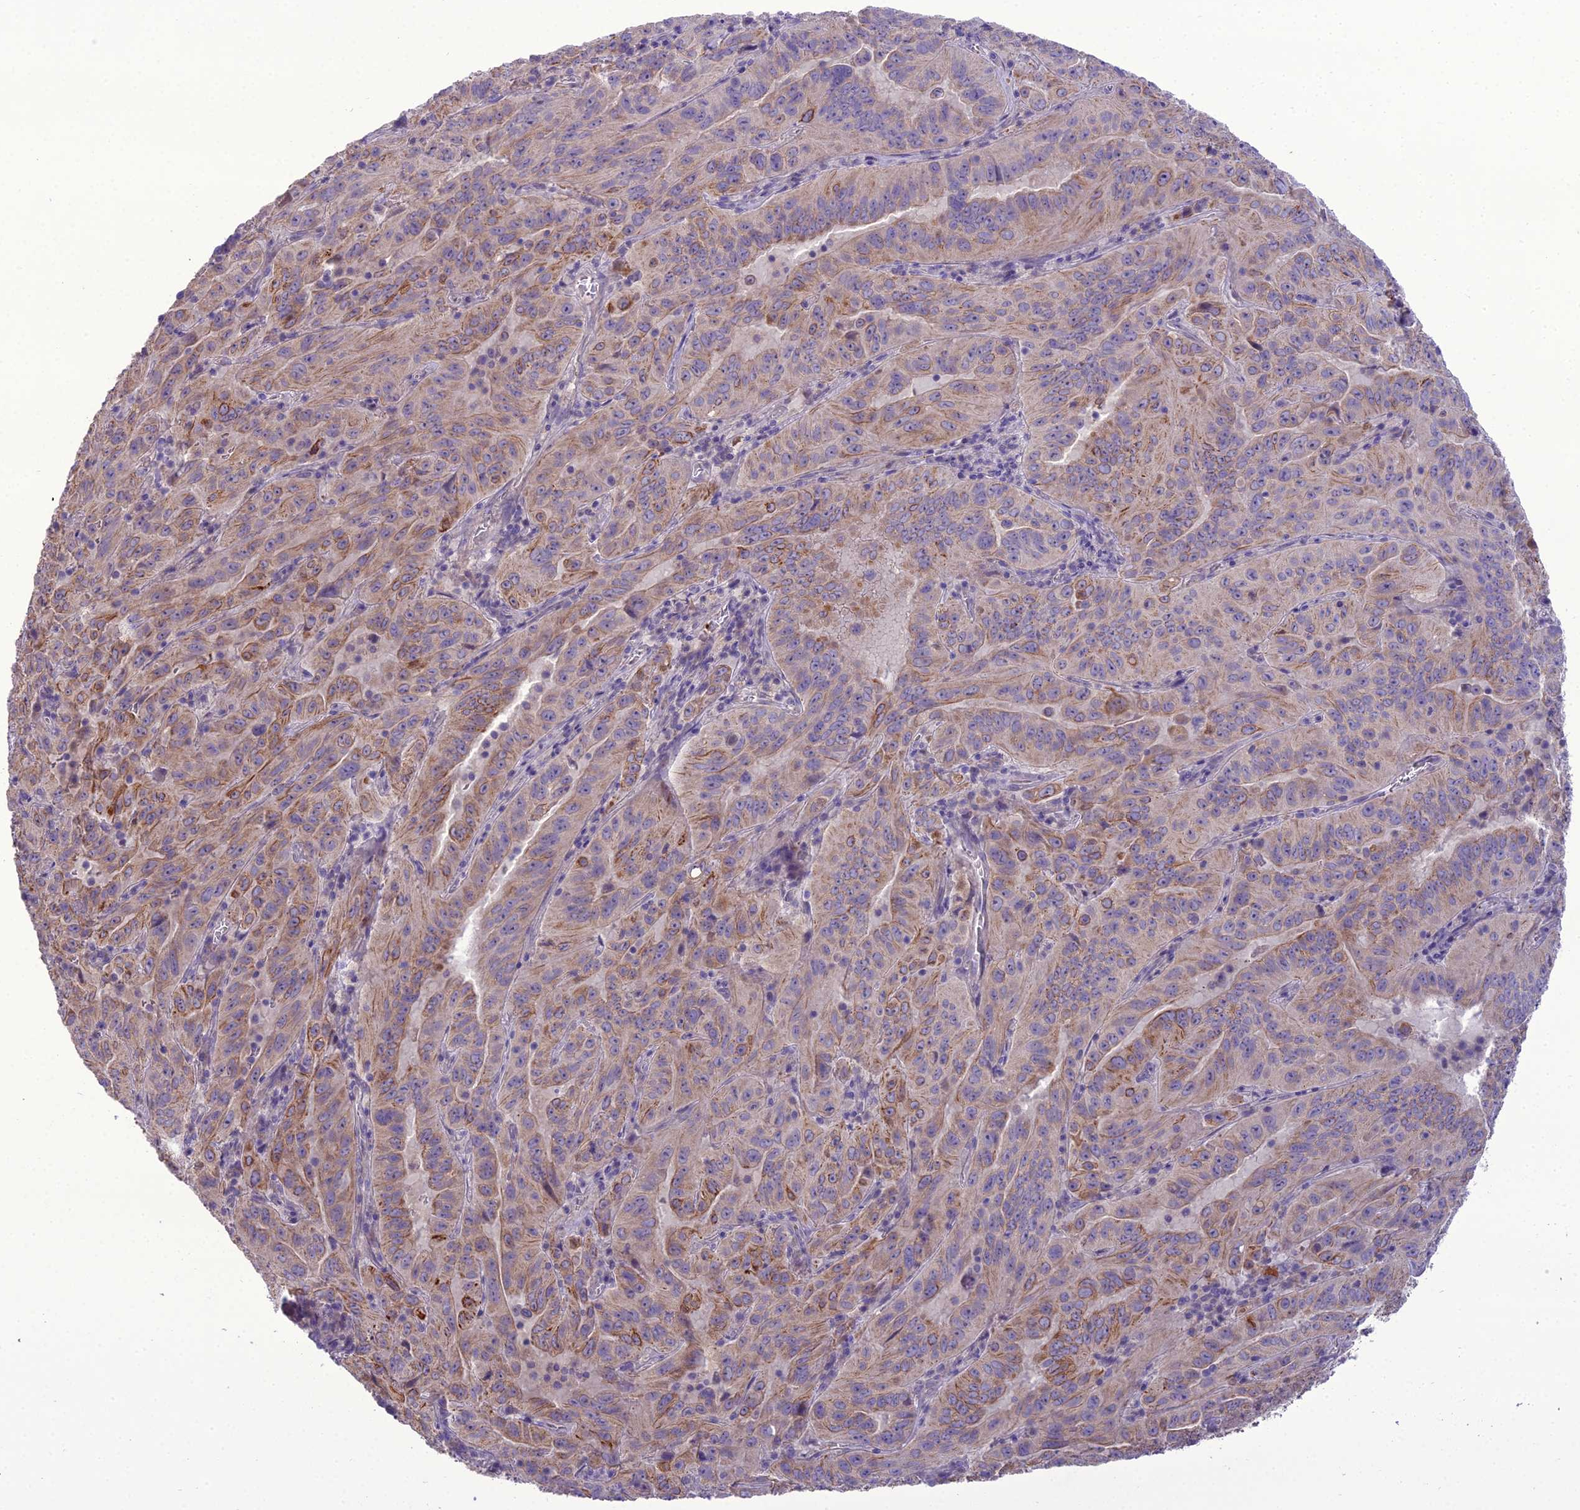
{"staining": {"intensity": "moderate", "quantity": "25%-75%", "location": "cytoplasmic/membranous"}, "tissue": "pancreatic cancer", "cell_type": "Tumor cells", "image_type": "cancer", "snomed": [{"axis": "morphology", "description": "Adenocarcinoma, NOS"}, {"axis": "topography", "description": "Pancreas"}], "caption": "The photomicrograph exhibits staining of pancreatic cancer (adenocarcinoma), revealing moderate cytoplasmic/membranous protein expression (brown color) within tumor cells. The staining was performed using DAB, with brown indicating positive protein expression. Nuclei are stained blue with hematoxylin.", "gene": "SCRT1", "patient": {"sex": "male", "age": 63}}